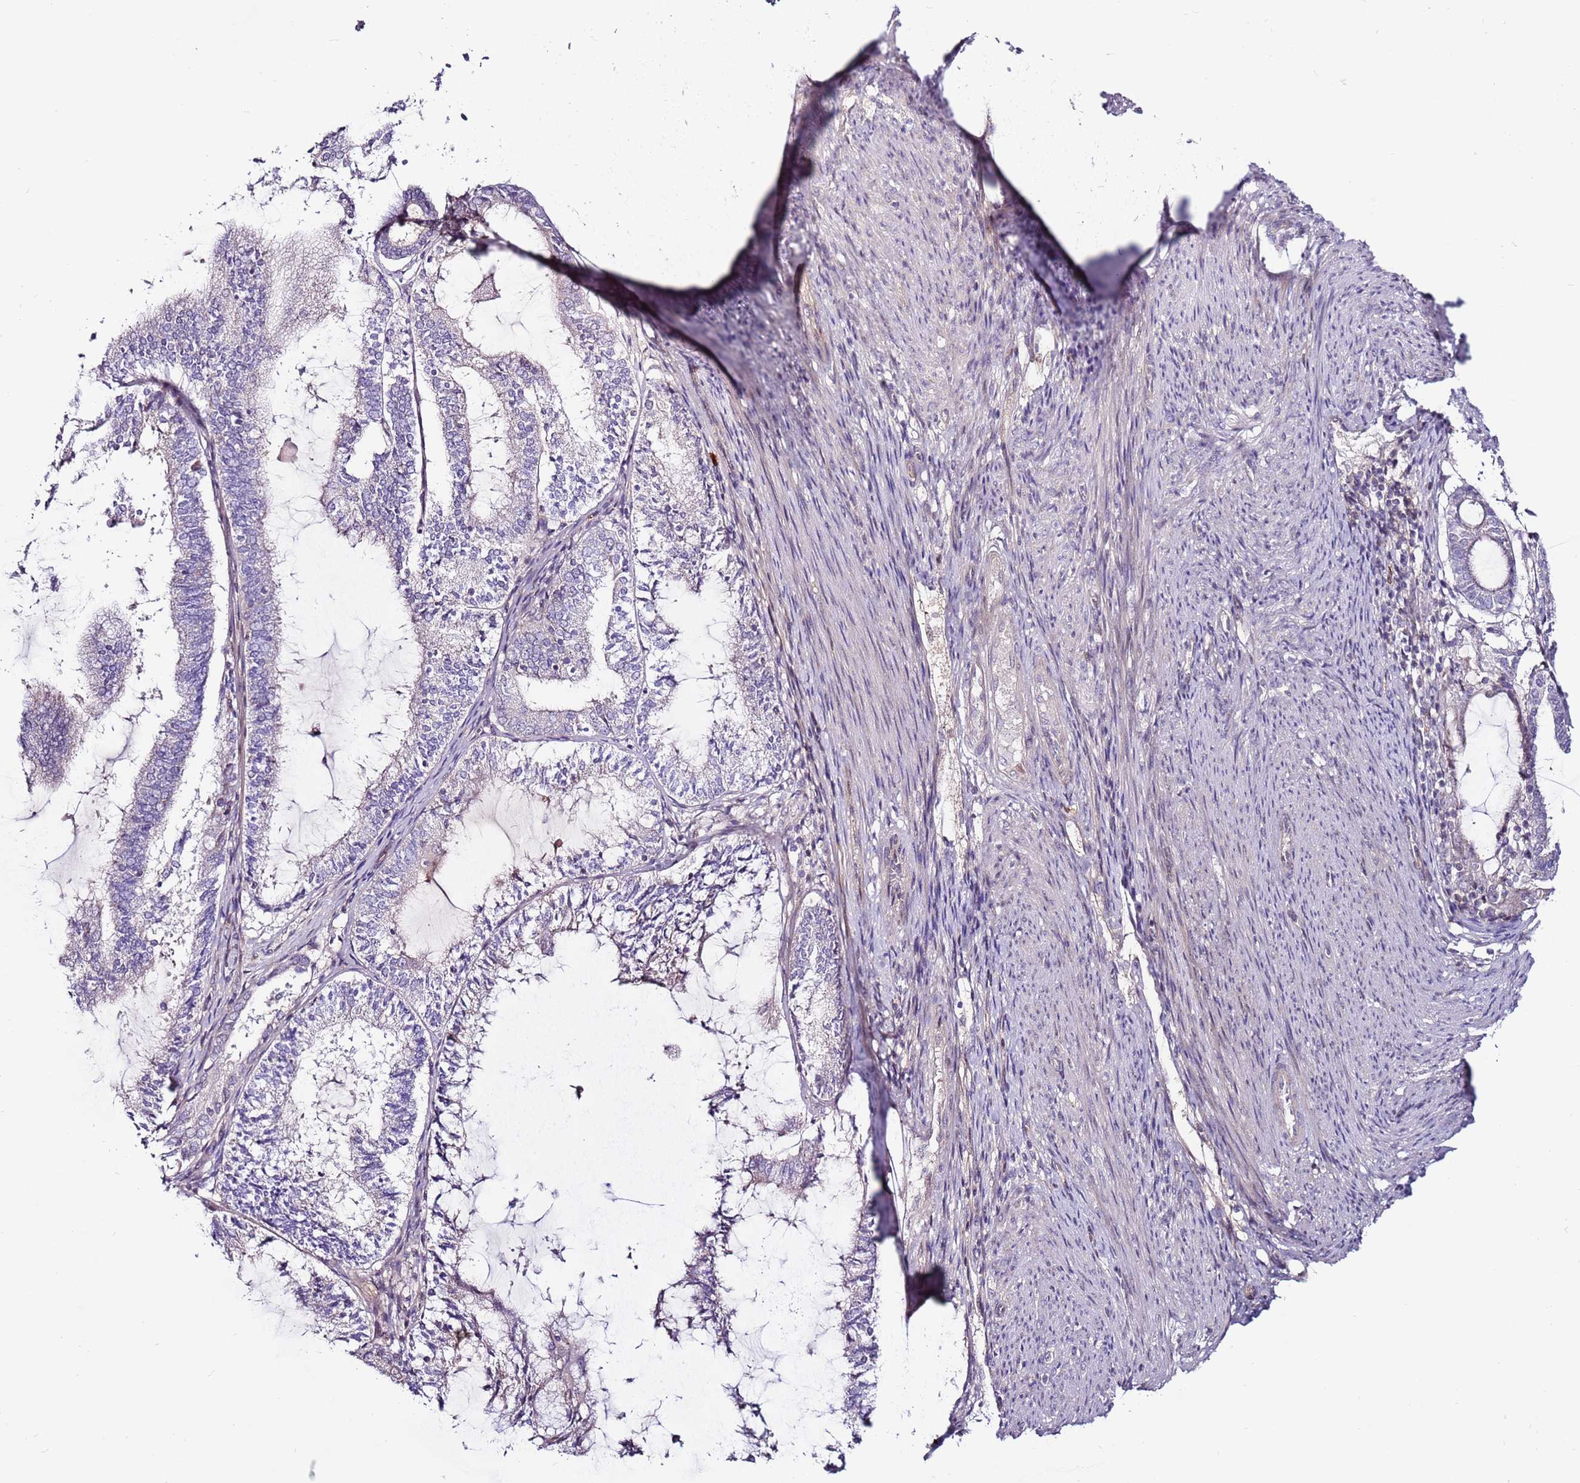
{"staining": {"intensity": "negative", "quantity": "none", "location": "none"}, "tissue": "endometrial cancer", "cell_type": "Tumor cells", "image_type": "cancer", "snomed": [{"axis": "morphology", "description": "Adenocarcinoma, NOS"}, {"axis": "topography", "description": "Endometrium"}], "caption": "DAB (3,3'-diaminobenzidine) immunohistochemical staining of human adenocarcinoma (endometrial) demonstrates no significant positivity in tumor cells.", "gene": "MTG2", "patient": {"sex": "female", "age": 81}}